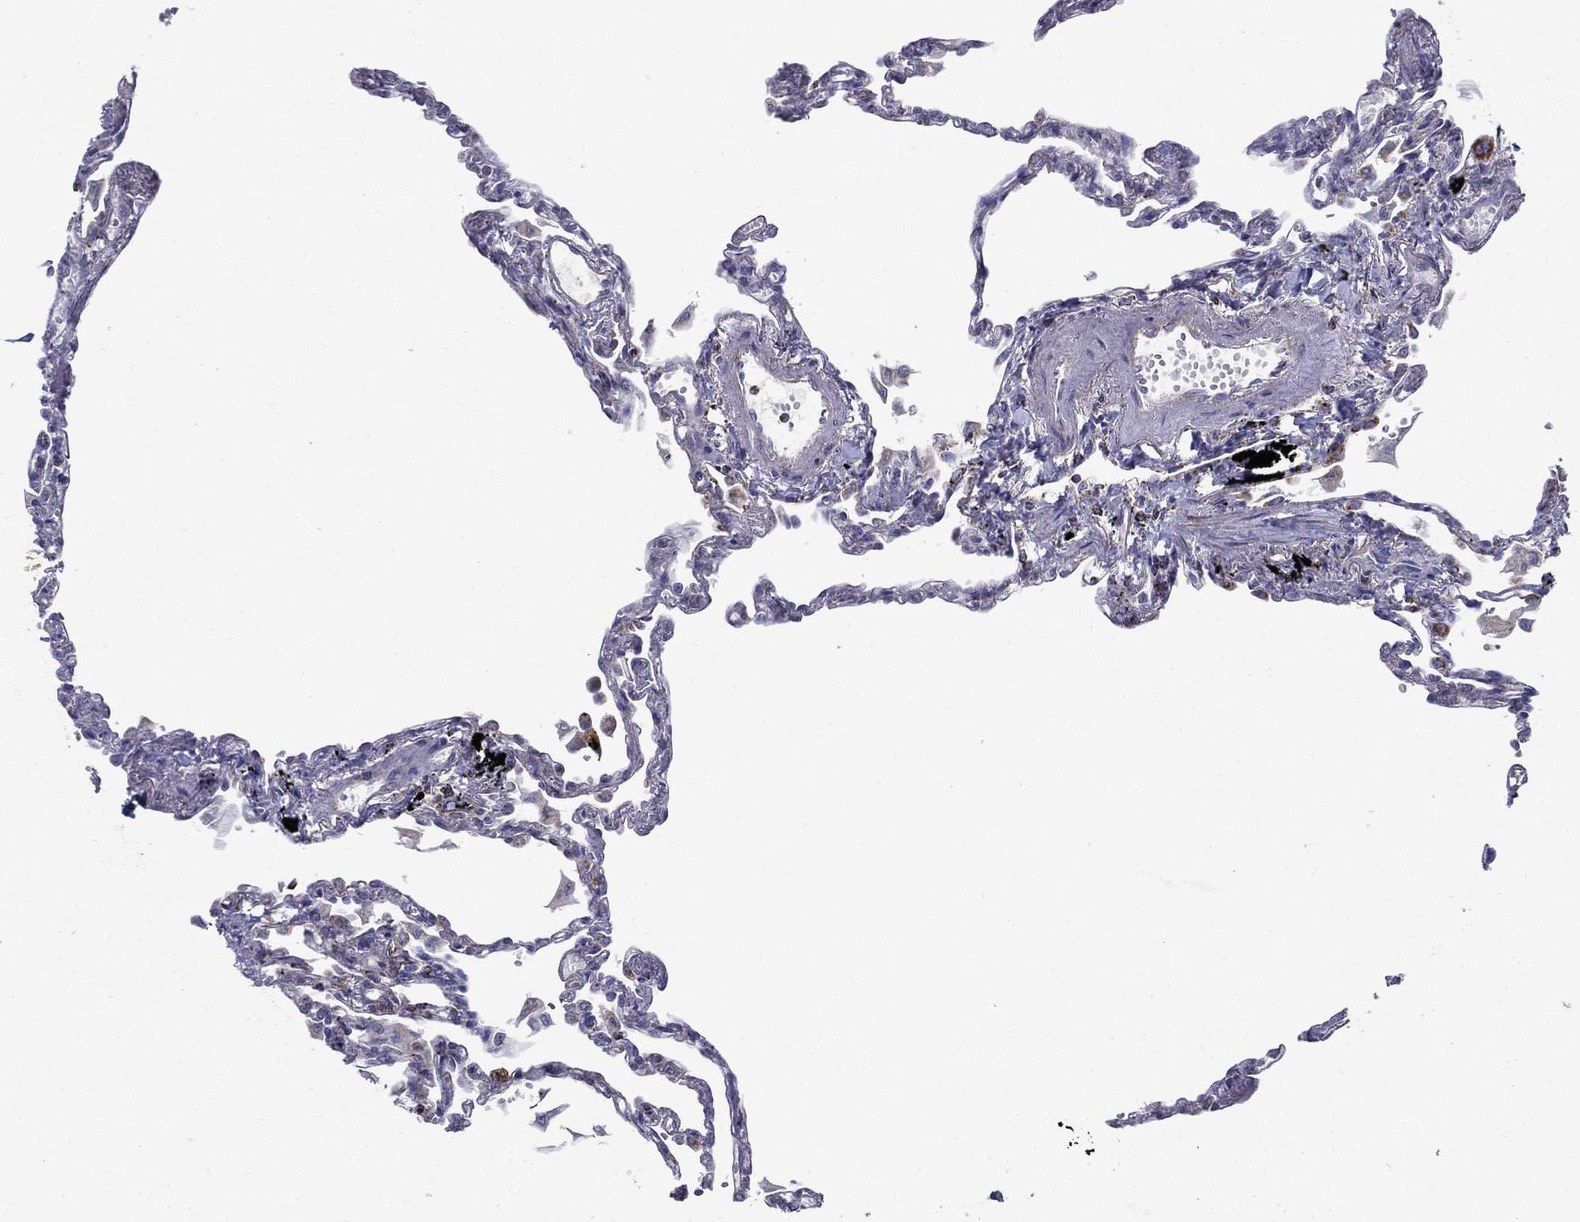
{"staining": {"intensity": "negative", "quantity": "none", "location": "none"}, "tissue": "lung", "cell_type": "Alveolar cells", "image_type": "normal", "snomed": [{"axis": "morphology", "description": "Normal tissue, NOS"}, {"axis": "topography", "description": "Lung"}], "caption": "This is an immunohistochemistry (IHC) histopathology image of unremarkable human lung. There is no expression in alveolar cells.", "gene": "SFXN1", "patient": {"sex": "male", "age": 78}}